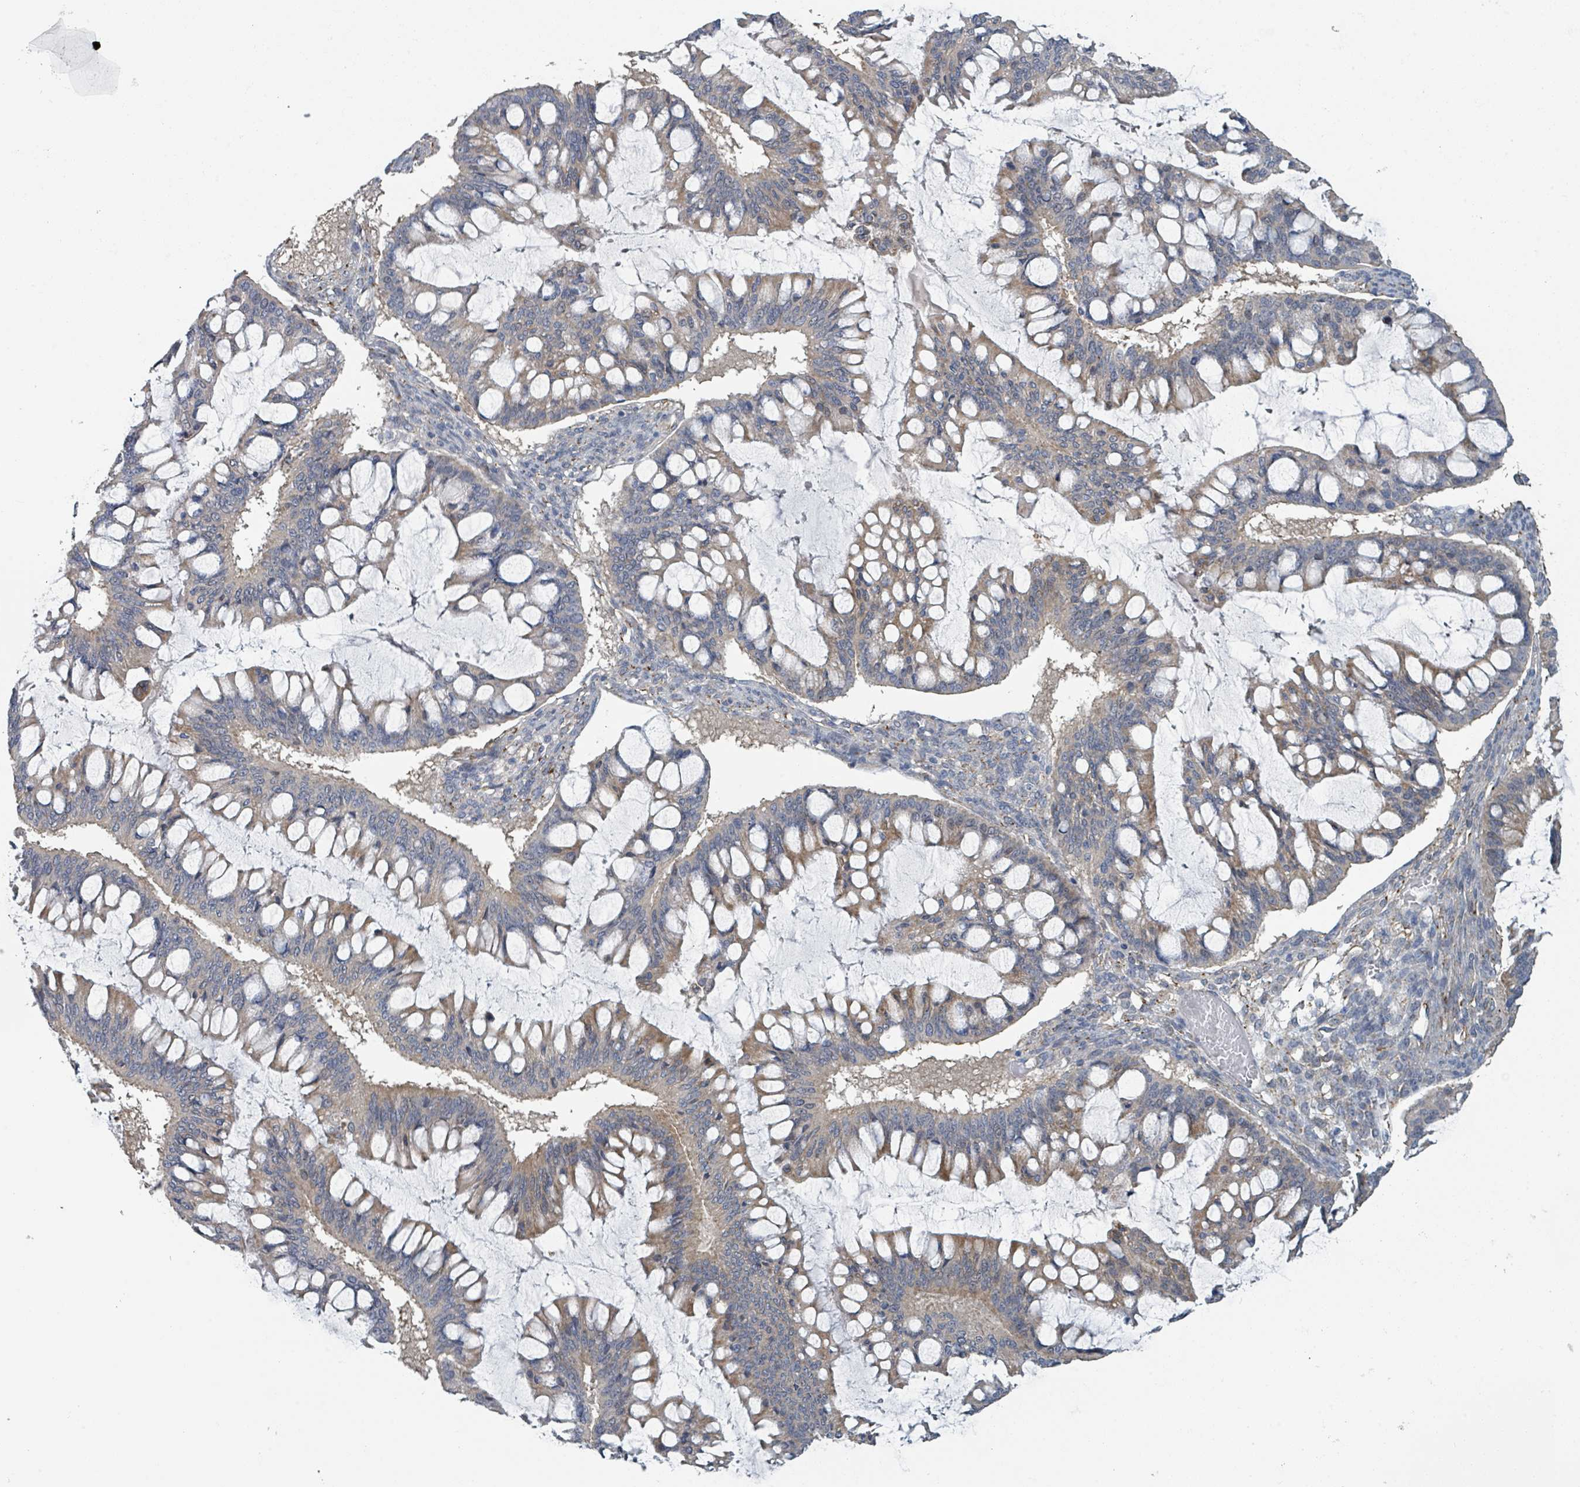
{"staining": {"intensity": "weak", "quantity": "25%-75%", "location": "cytoplasmic/membranous"}, "tissue": "ovarian cancer", "cell_type": "Tumor cells", "image_type": "cancer", "snomed": [{"axis": "morphology", "description": "Cystadenocarcinoma, mucinous, NOS"}, {"axis": "topography", "description": "Ovary"}], "caption": "This is an image of immunohistochemistry staining of mucinous cystadenocarcinoma (ovarian), which shows weak staining in the cytoplasmic/membranous of tumor cells.", "gene": "LRRC42", "patient": {"sex": "female", "age": 73}}